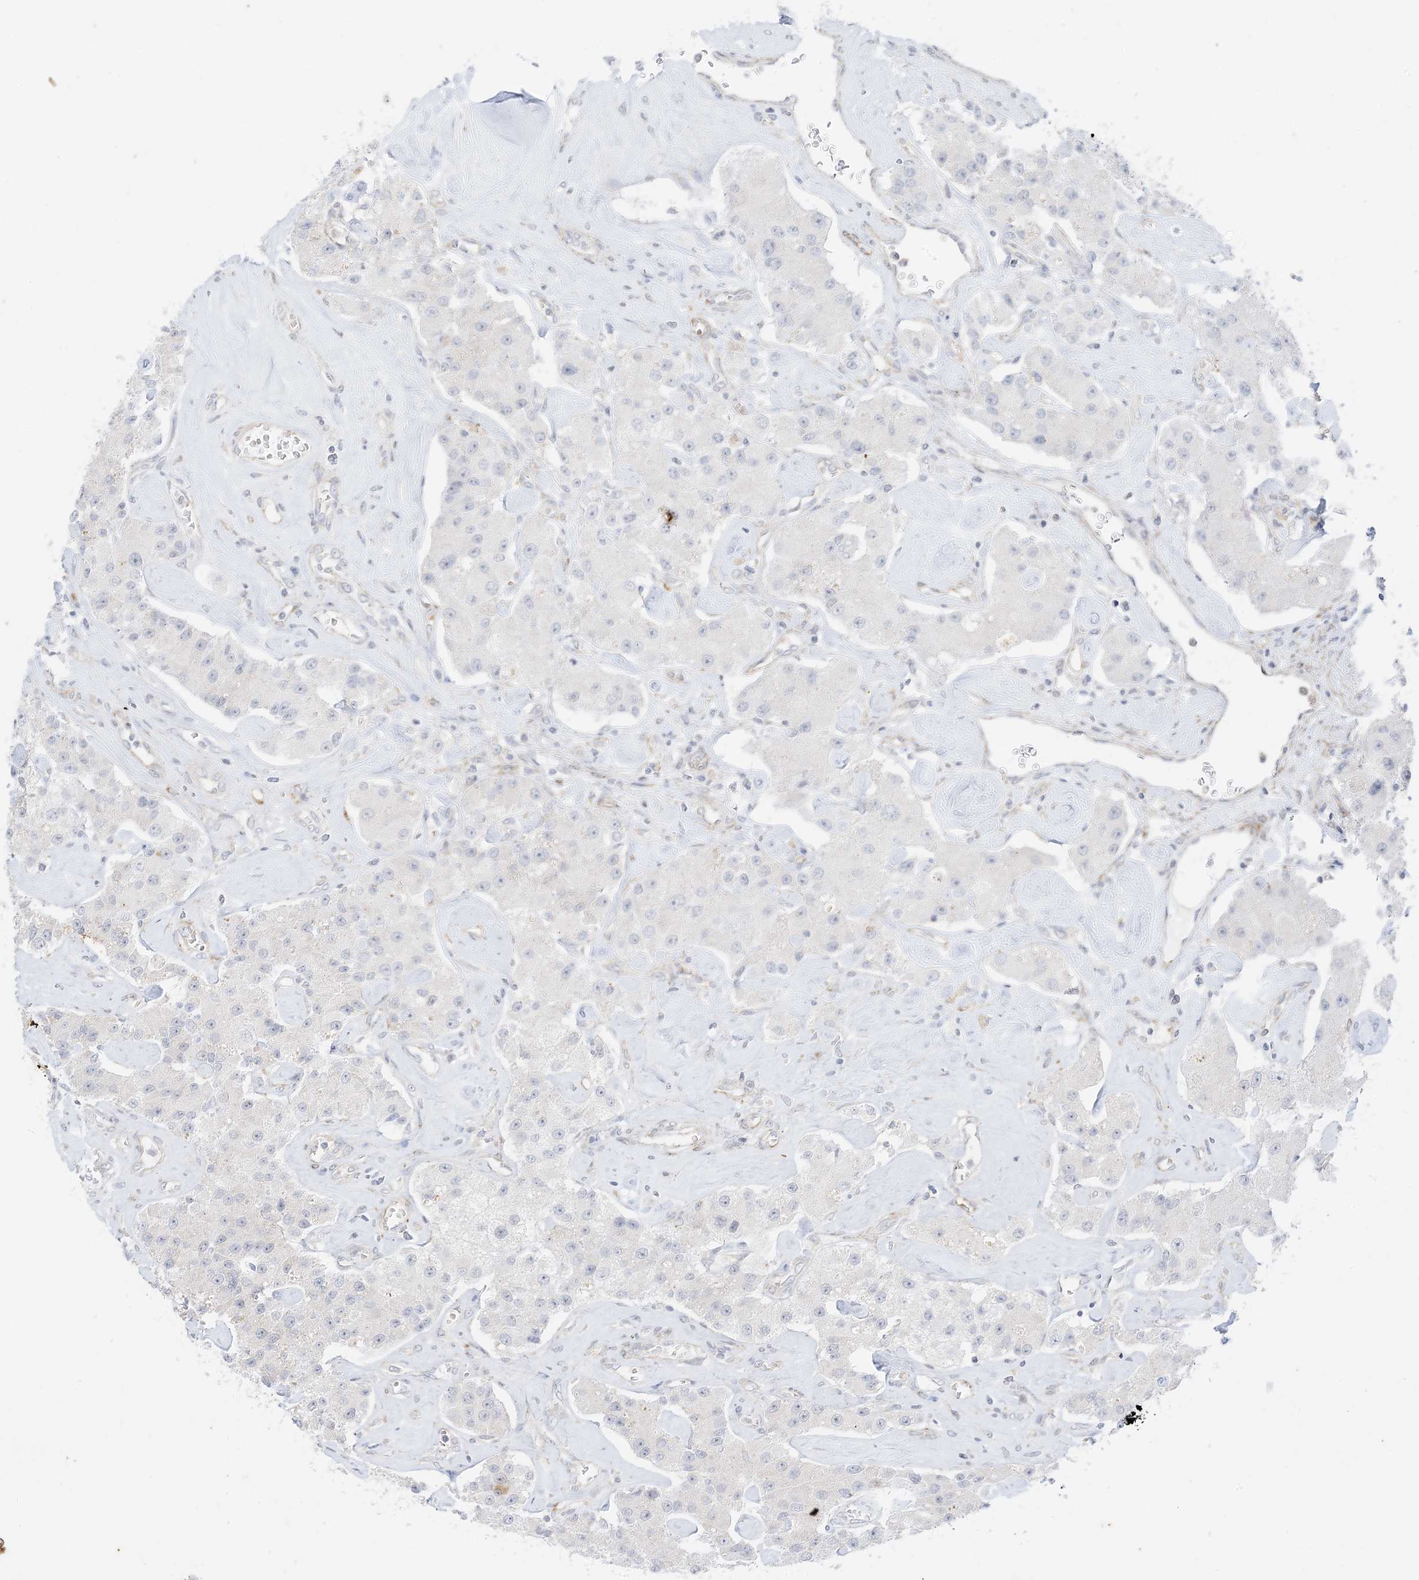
{"staining": {"intensity": "negative", "quantity": "none", "location": "none"}, "tissue": "carcinoid", "cell_type": "Tumor cells", "image_type": "cancer", "snomed": [{"axis": "morphology", "description": "Carcinoid, malignant, NOS"}, {"axis": "topography", "description": "Pancreas"}], "caption": "This is an immunohistochemistry (IHC) photomicrograph of carcinoid. There is no expression in tumor cells.", "gene": "RAC1", "patient": {"sex": "male", "age": 41}}